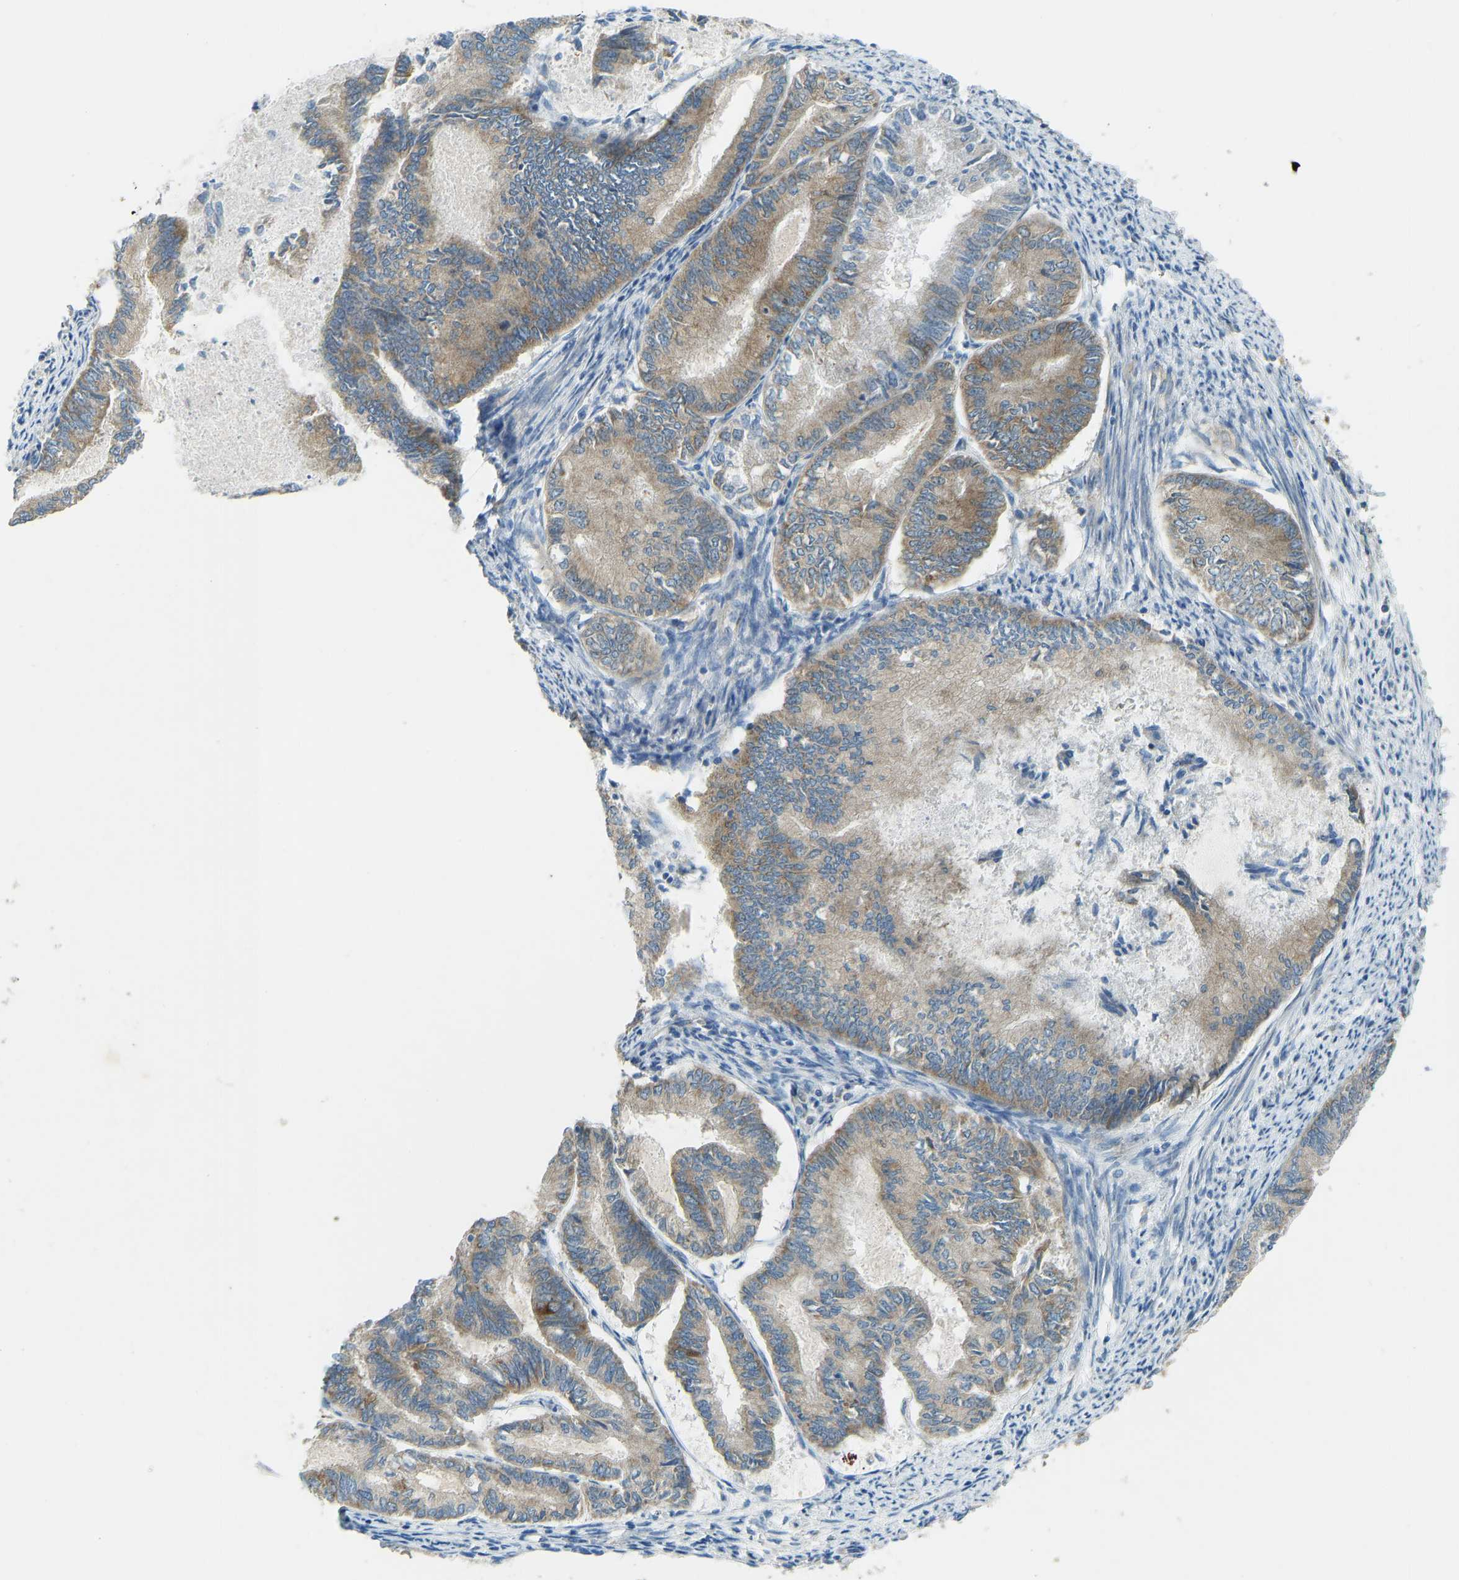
{"staining": {"intensity": "moderate", "quantity": ">75%", "location": "cytoplasmic/membranous"}, "tissue": "endometrial cancer", "cell_type": "Tumor cells", "image_type": "cancer", "snomed": [{"axis": "morphology", "description": "Adenocarcinoma, NOS"}, {"axis": "topography", "description": "Endometrium"}], "caption": "Brown immunohistochemical staining in endometrial cancer demonstrates moderate cytoplasmic/membranous staining in about >75% of tumor cells.", "gene": "STAU2", "patient": {"sex": "female", "age": 86}}